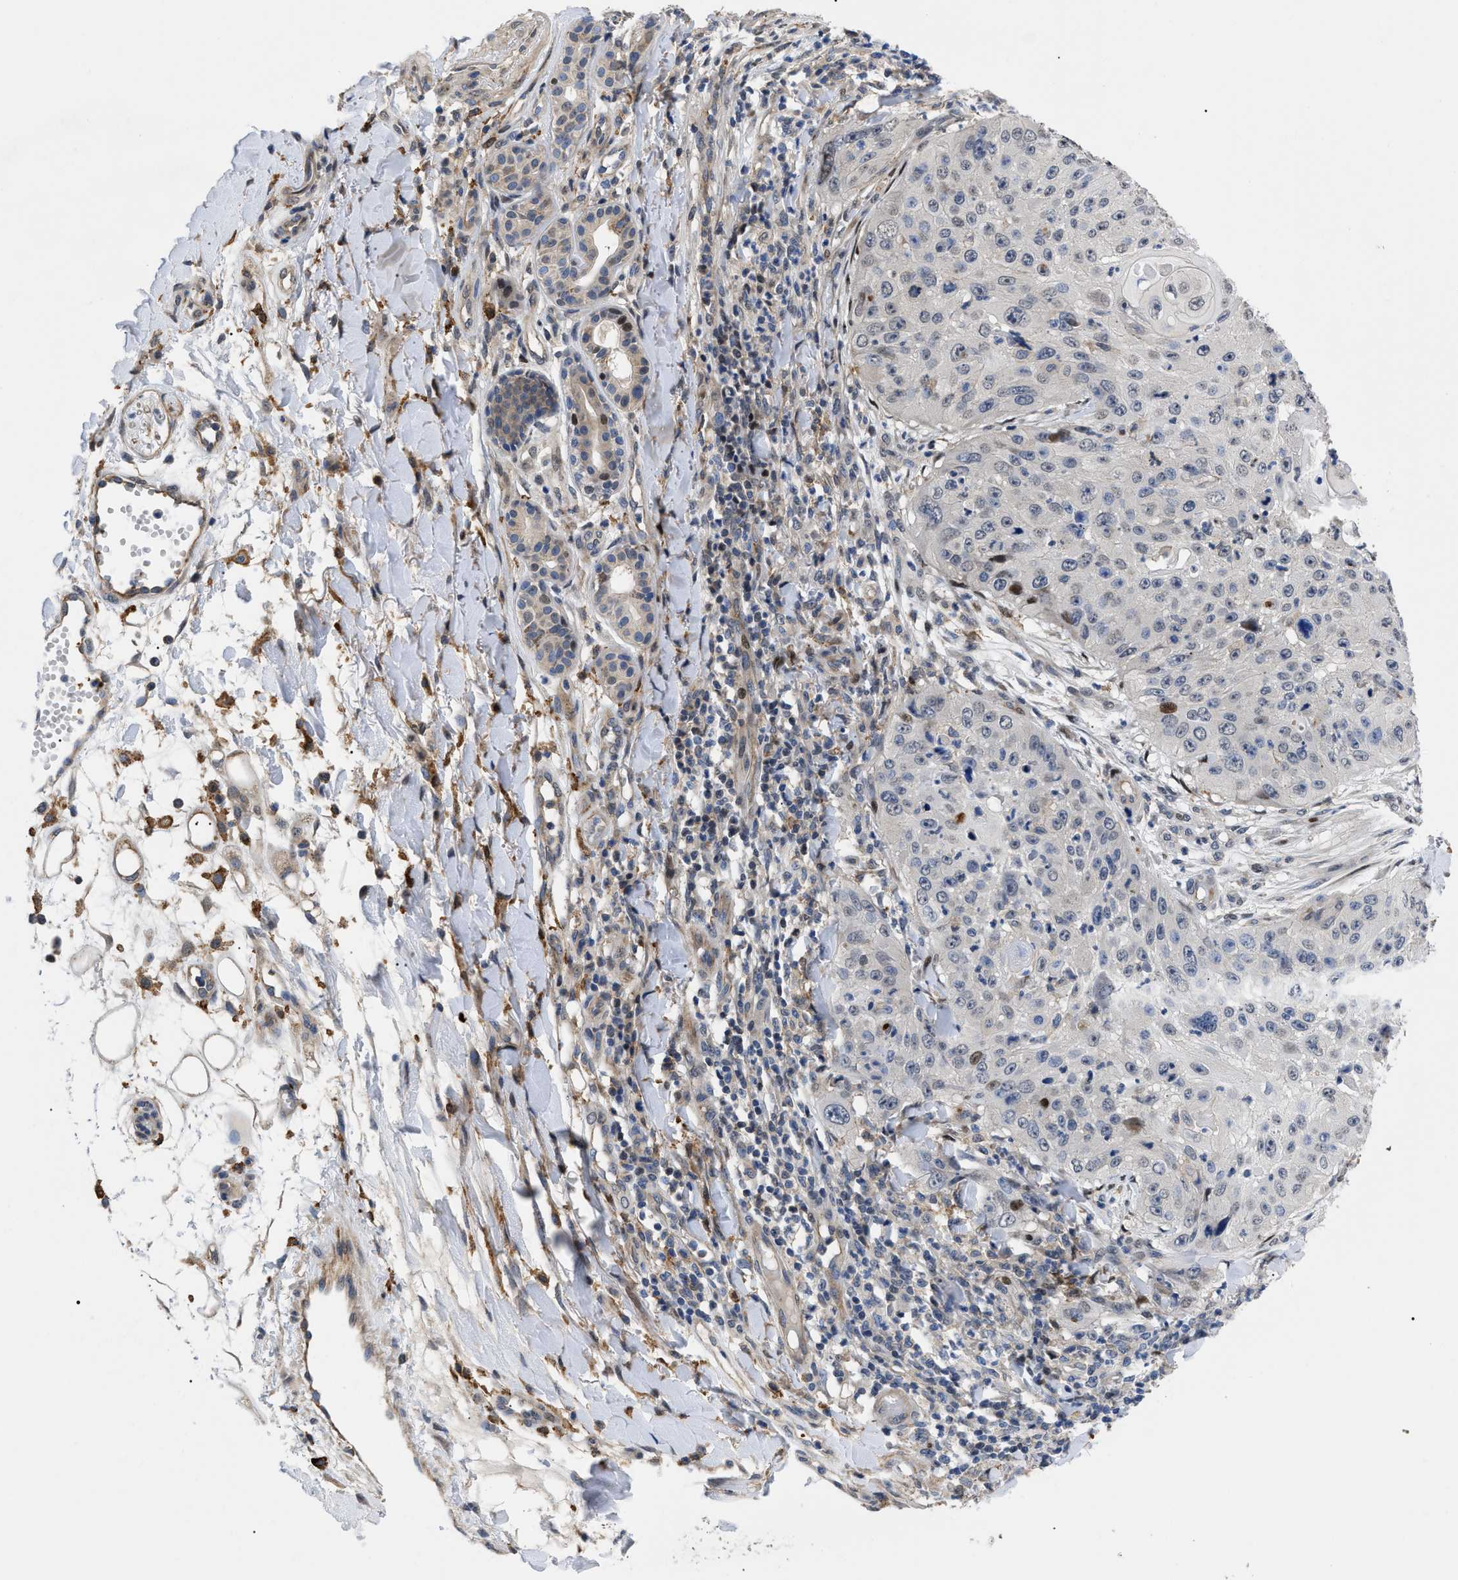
{"staining": {"intensity": "weak", "quantity": "<25%", "location": "nuclear"}, "tissue": "skin cancer", "cell_type": "Tumor cells", "image_type": "cancer", "snomed": [{"axis": "morphology", "description": "Squamous cell carcinoma, NOS"}, {"axis": "topography", "description": "Skin"}], "caption": "This is an immunohistochemistry image of skin cancer. There is no expression in tumor cells.", "gene": "SFXN5", "patient": {"sex": "female", "age": 80}}